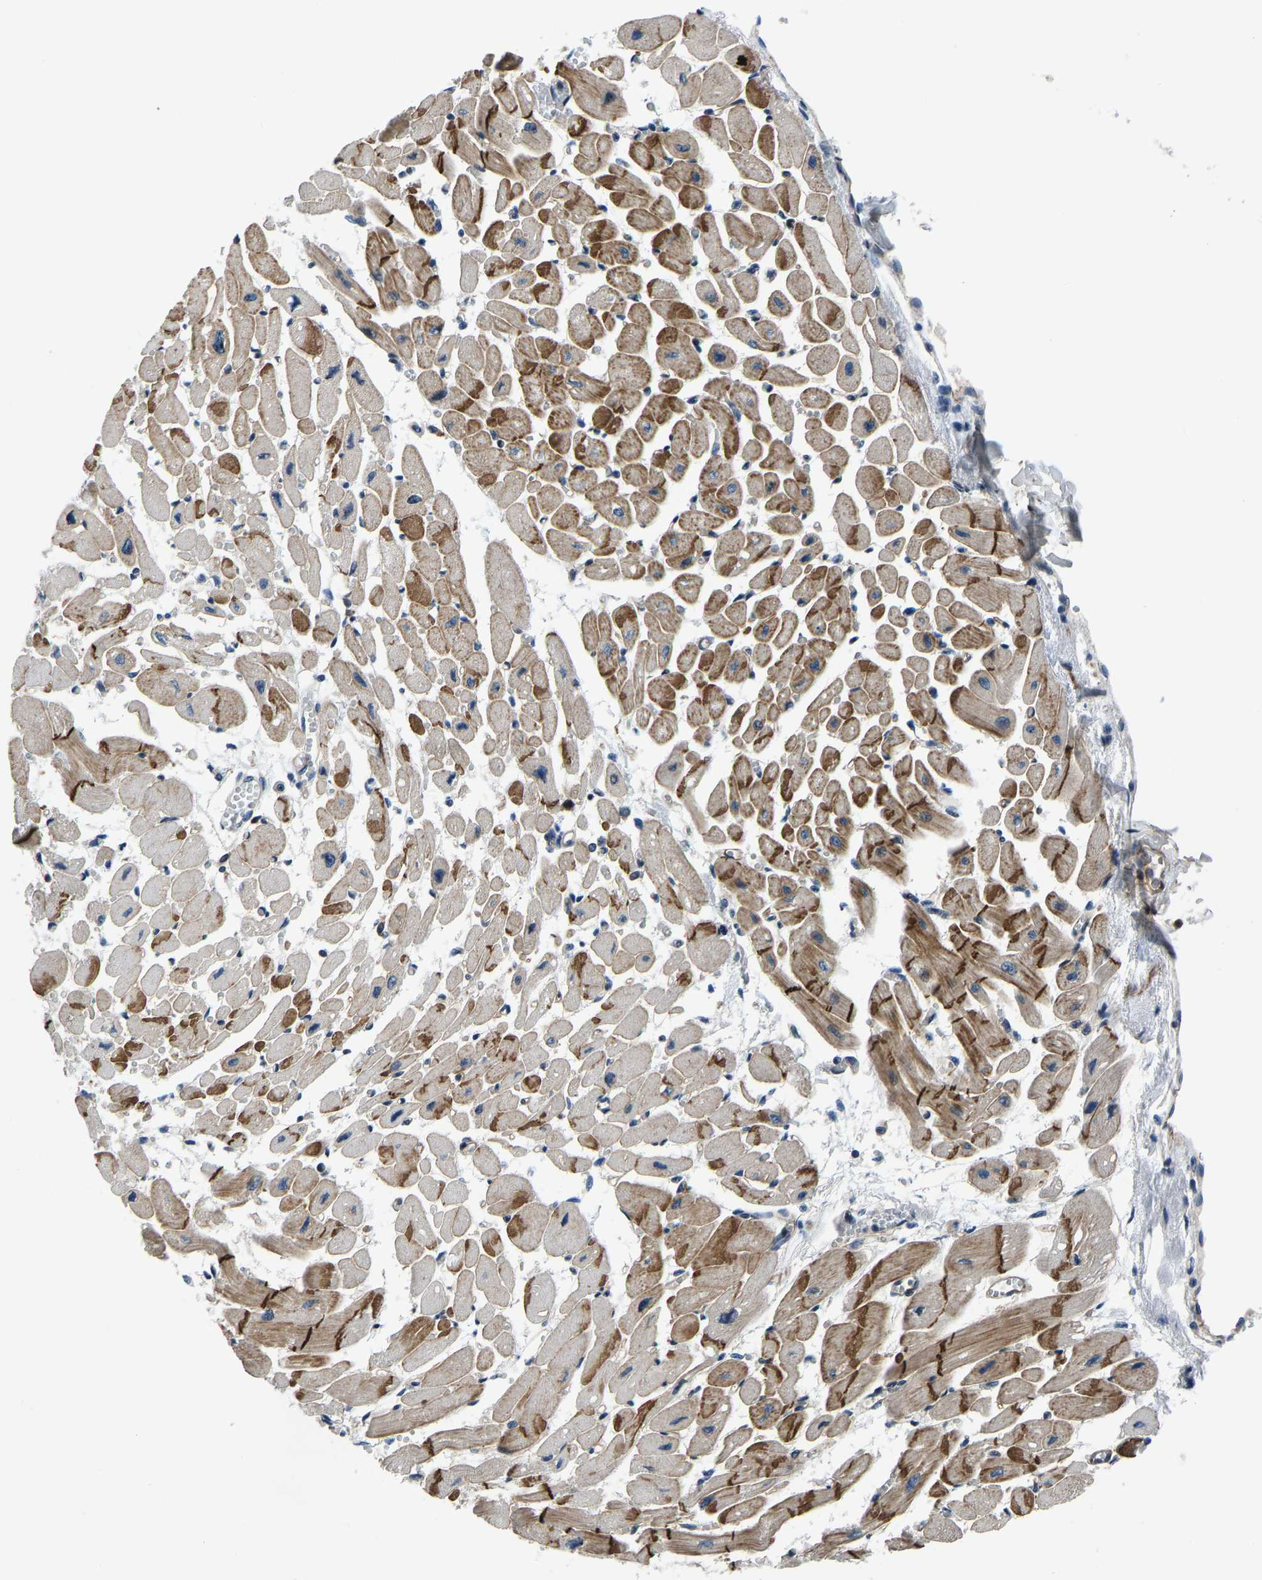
{"staining": {"intensity": "moderate", "quantity": ">75%", "location": "cytoplasmic/membranous"}, "tissue": "heart muscle", "cell_type": "Cardiomyocytes", "image_type": "normal", "snomed": [{"axis": "morphology", "description": "Normal tissue, NOS"}, {"axis": "topography", "description": "Heart"}], "caption": "Protein staining displays moderate cytoplasmic/membranous expression in approximately >75% of cardiomyocytes in normal heart muscle.", "gene": "RLIM", "patient": {"sex": "female", "age": 54}}